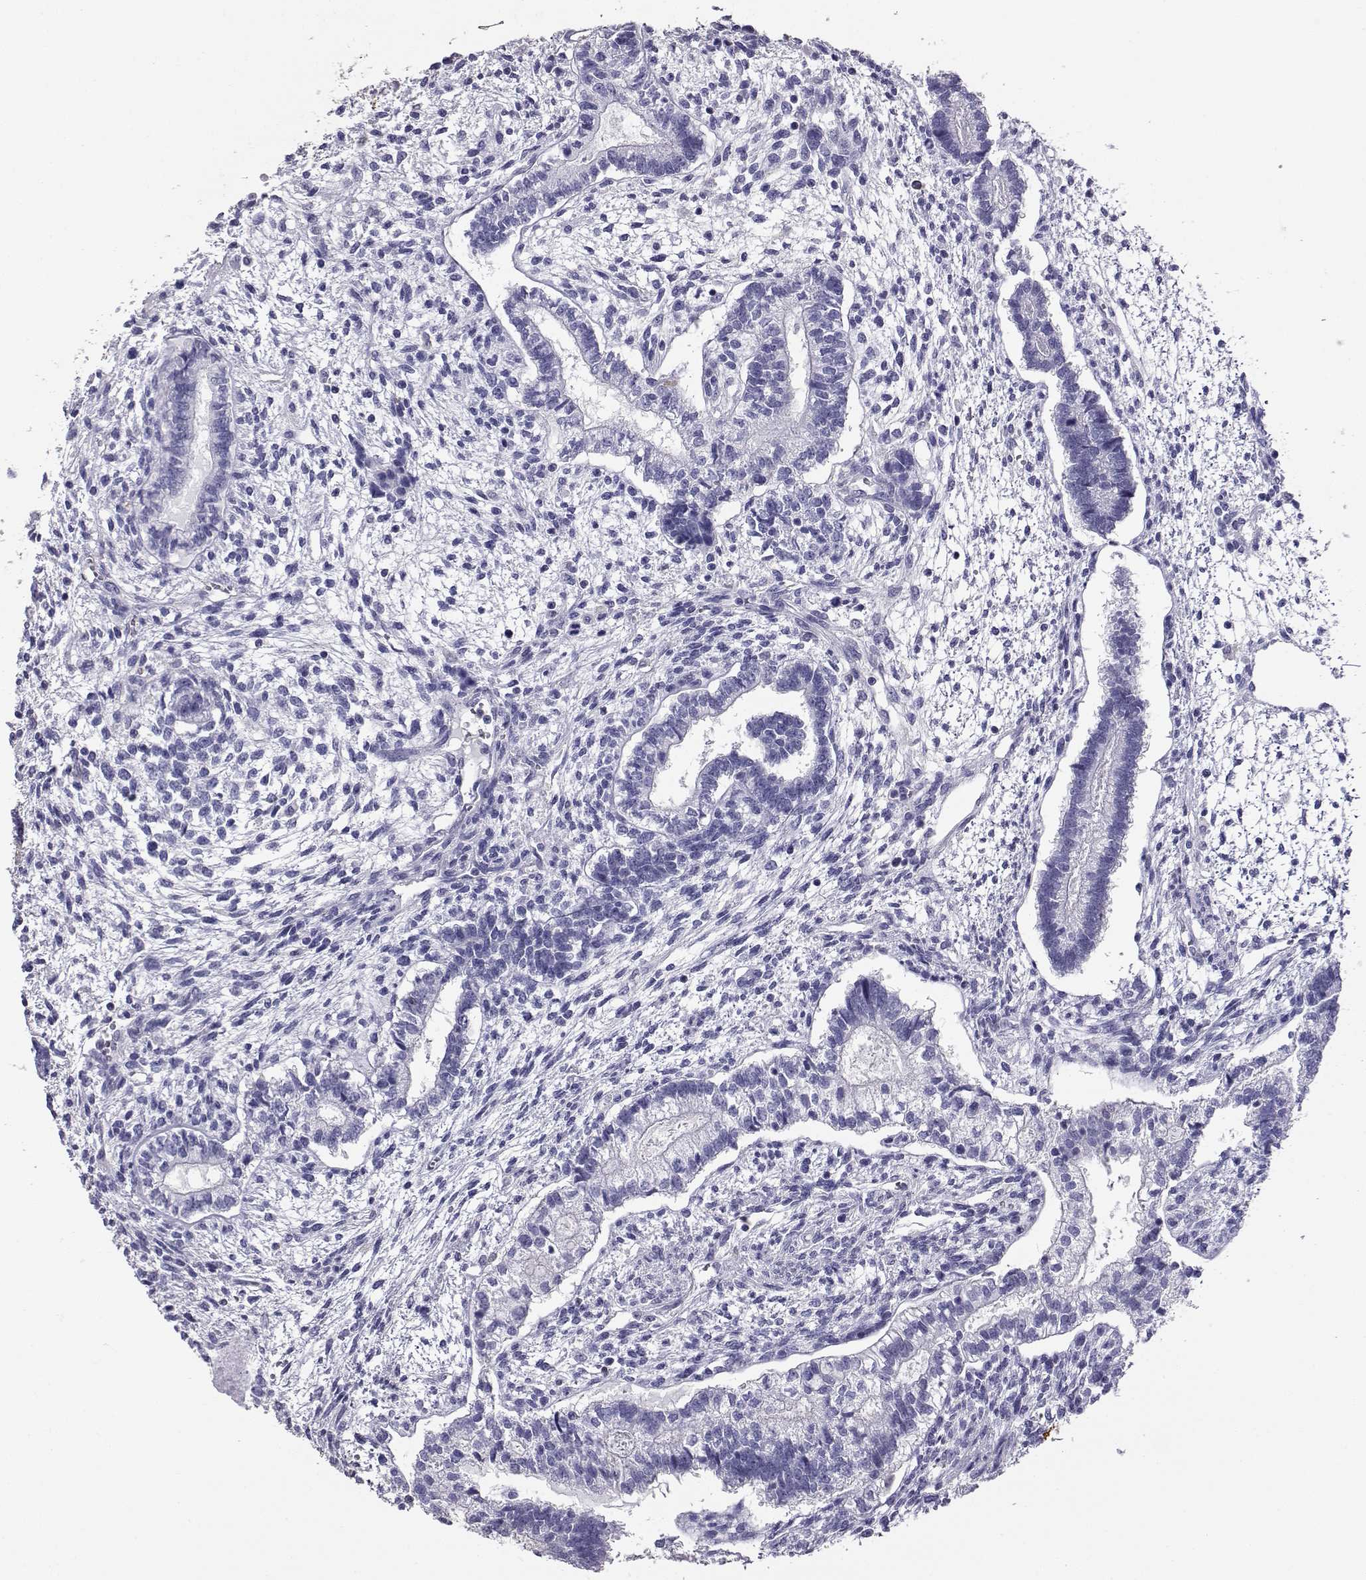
{"staining": {"intensity": "moderate", "quantity": "<25%", "location": "cytoplasmic/membranous"}, "tissue": "testis cancer", "cell_type": "Tumor cells", "image_type": "cancer", "snomed": [{"axis": "morphology", "description": "Carcinoma, Embryonal, NOS"}, {"axis": "topography", "description": "Testis"}], "caption": "Tumor cells display moderate cytoplasmic/membranous expression in approximately <25% of cells in testis embryonal carcinoma.", "gene": "AKR1B1", "patient": {"sex": "male", "age": 37}}